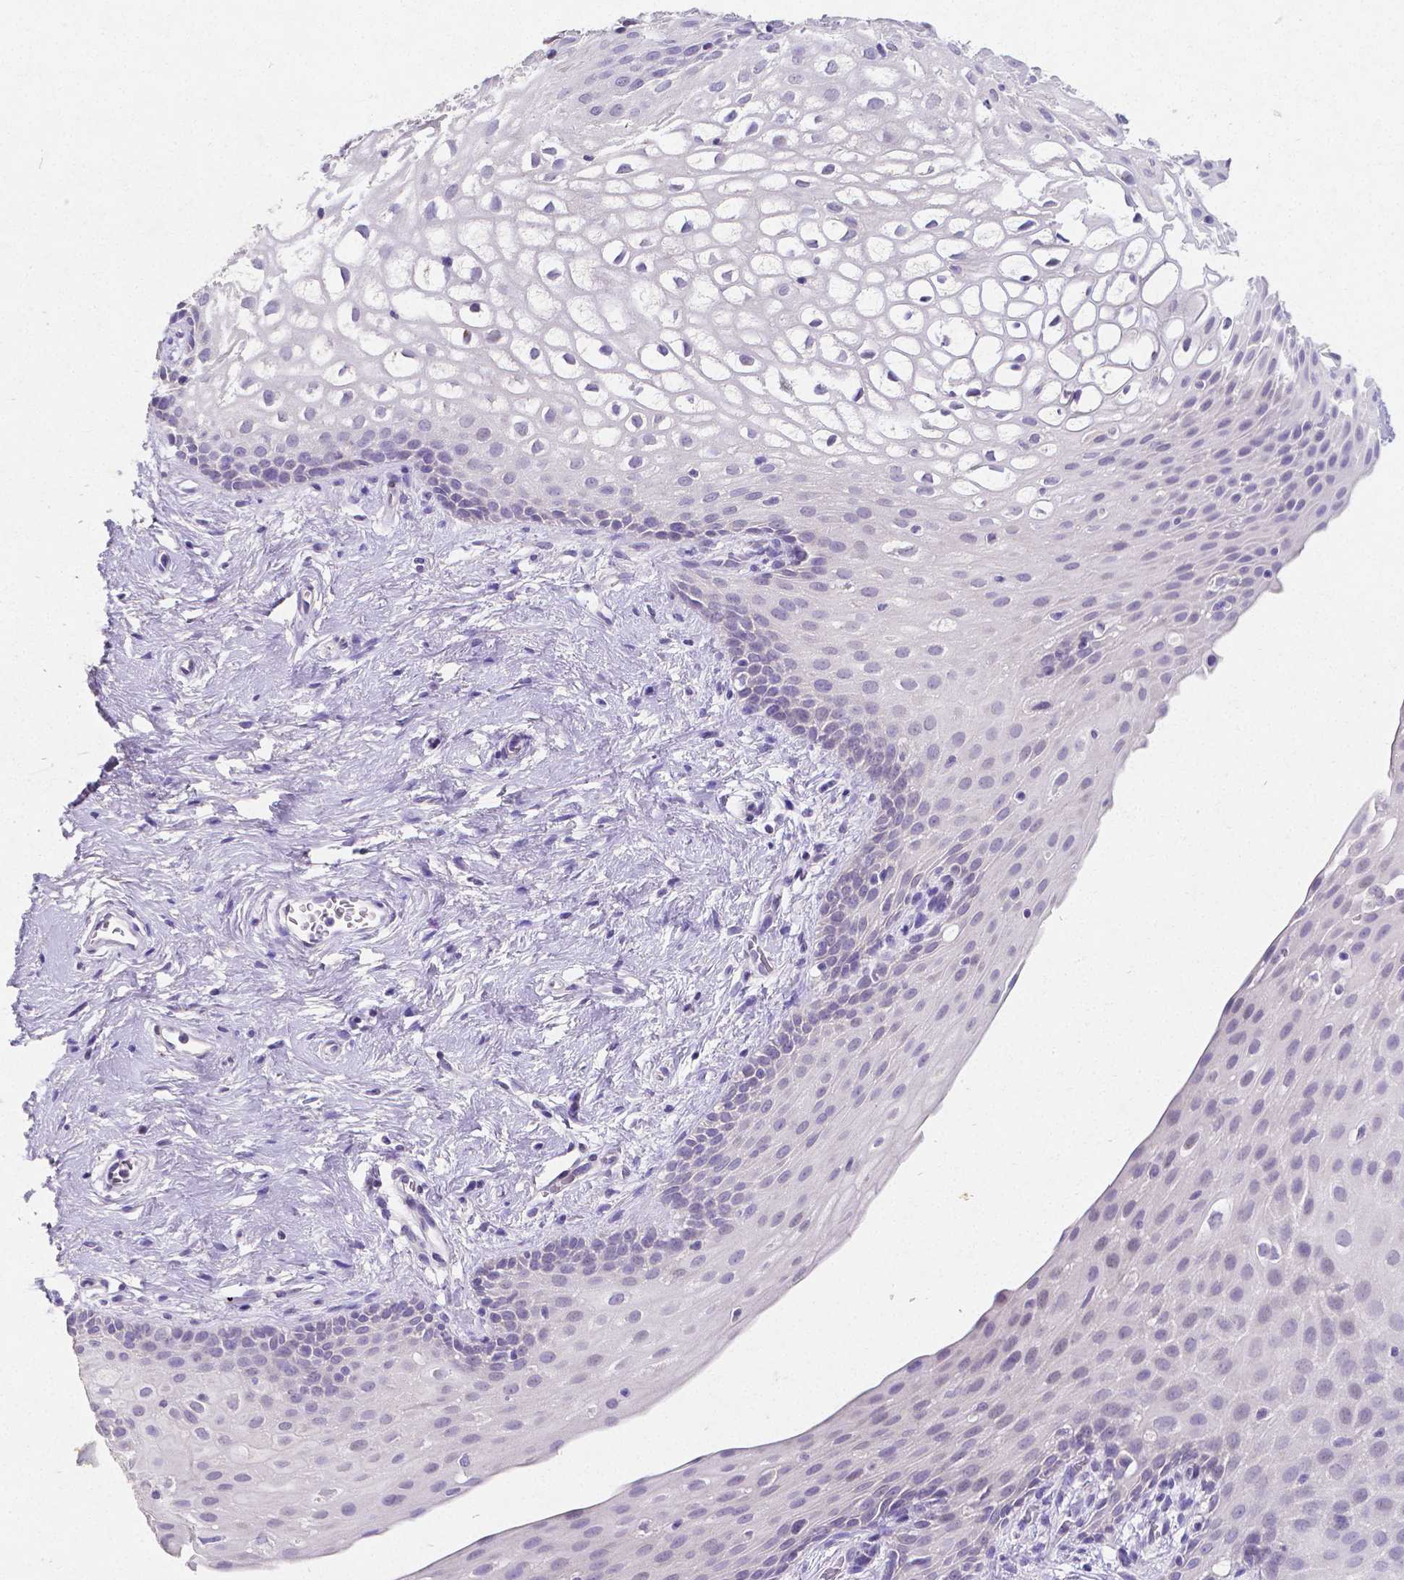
{"staining": {"intensity": "negative", "quantity": "none", "location": "none"}, "tissue": "skin", "cell_type": "Epidermal cells", "image_type": "normal", "snomed": [{"axis": "morphology", "description": "Normal tissue, NOS"}, {"axis": "topography", "description": "Anal"}], "caption": "Immunohistochemistry image of unremarkable skin: skin stained with DAB (3,3'-diaminobenzidine) shows no significant protein positivity in epidermal cells. (DAB (3,3'-diaminobenzidine) IHC, high magnification).", "gene": "SATB2", "patient": {"sex": "female", "age": 46}}